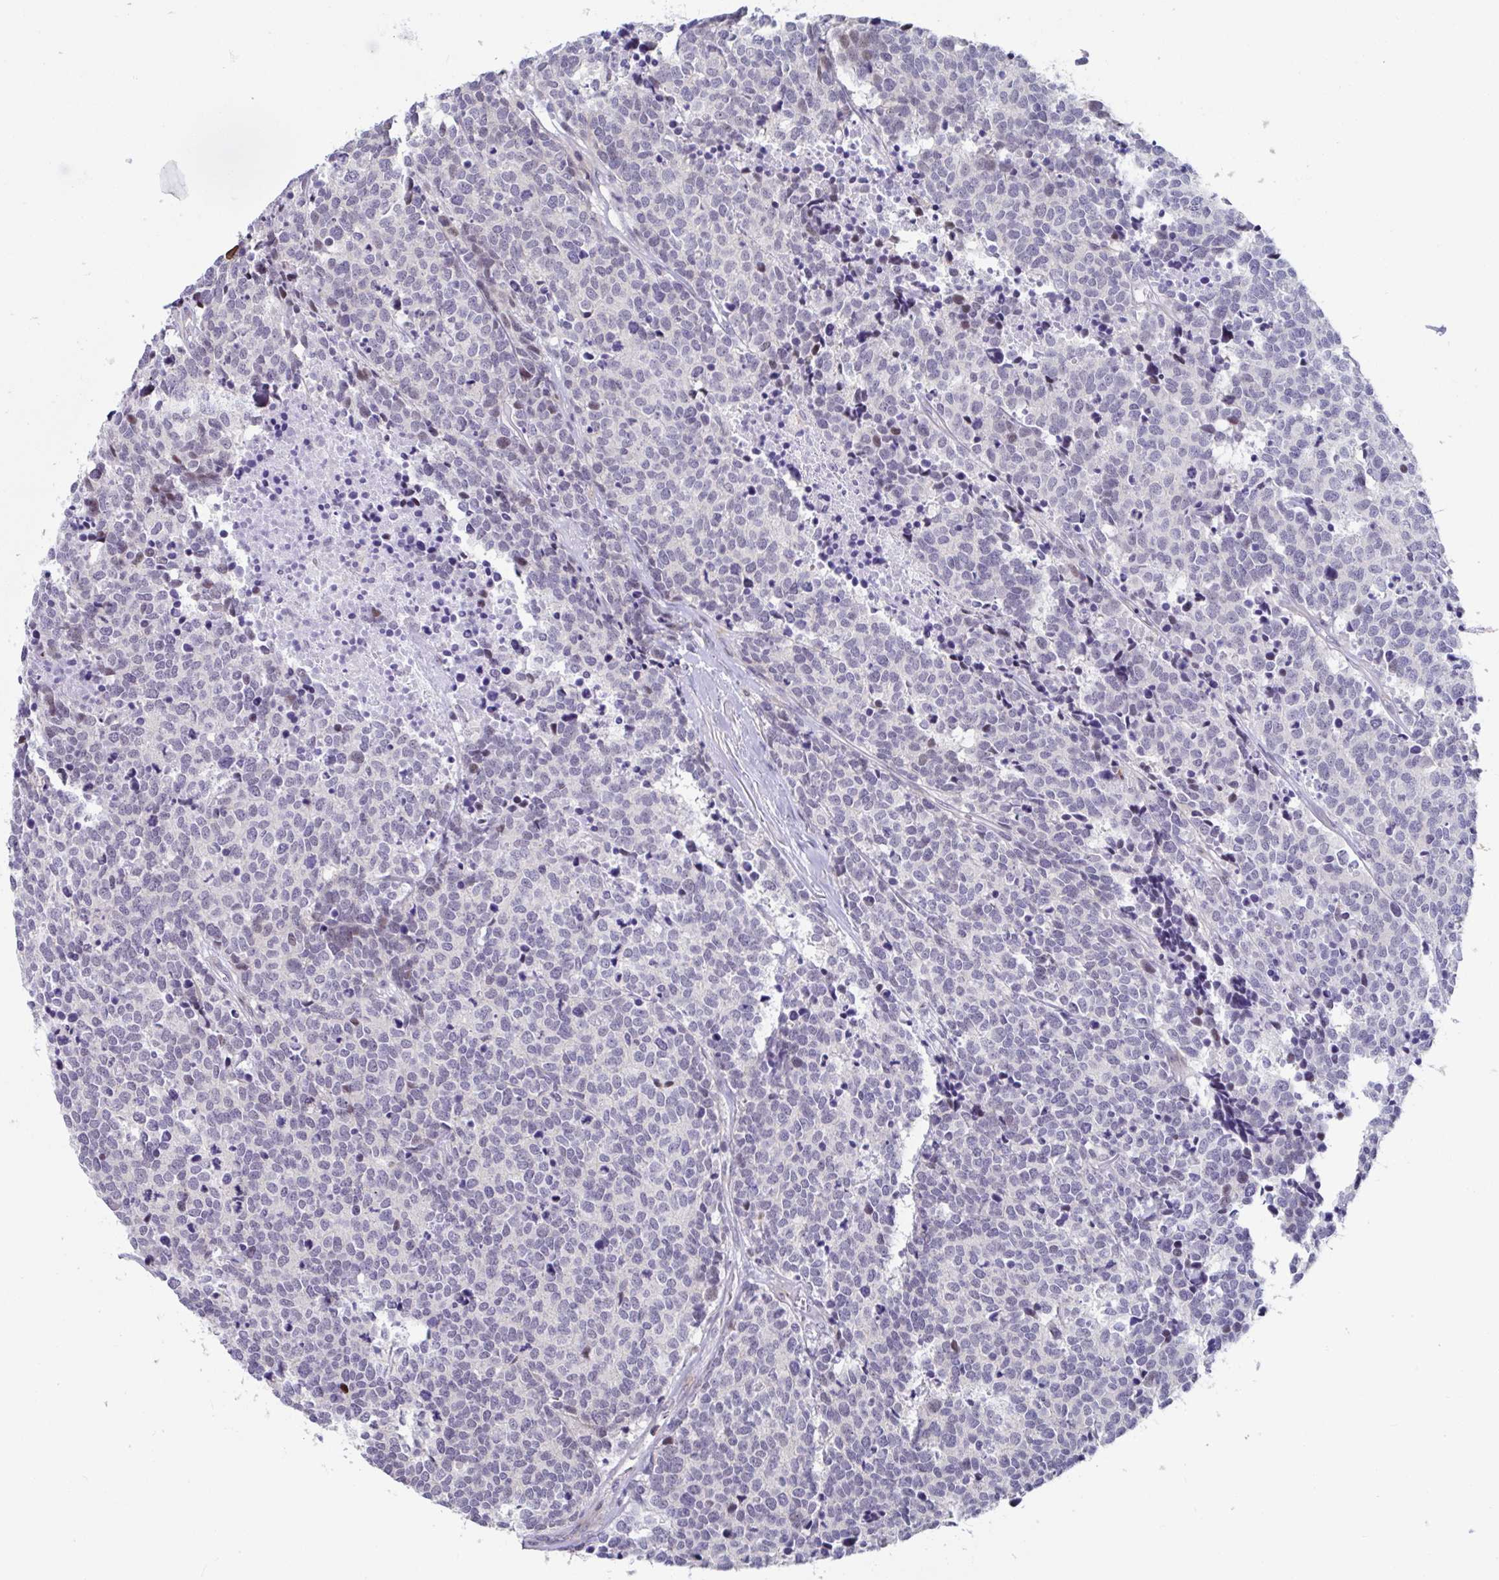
{"staining": {"intensity": "negative", "quantity": "none", "location": "none"}, "tissue": "carcinoid", "cell_type": "Tumor cells", "image_type": "cancer", "snomed": [{"axis": "morphology", "description": "Carcinoid, malignant, NOS"}, {"axis": "topography", "description": "Skin"}], "caption": "Immunohistochemical staining of carcinoid reveals no significant expression in tumor cells. Nuclei are stained in blue.", "gene": "WDR72", "patient": {"sex": "female", "age": 79}}